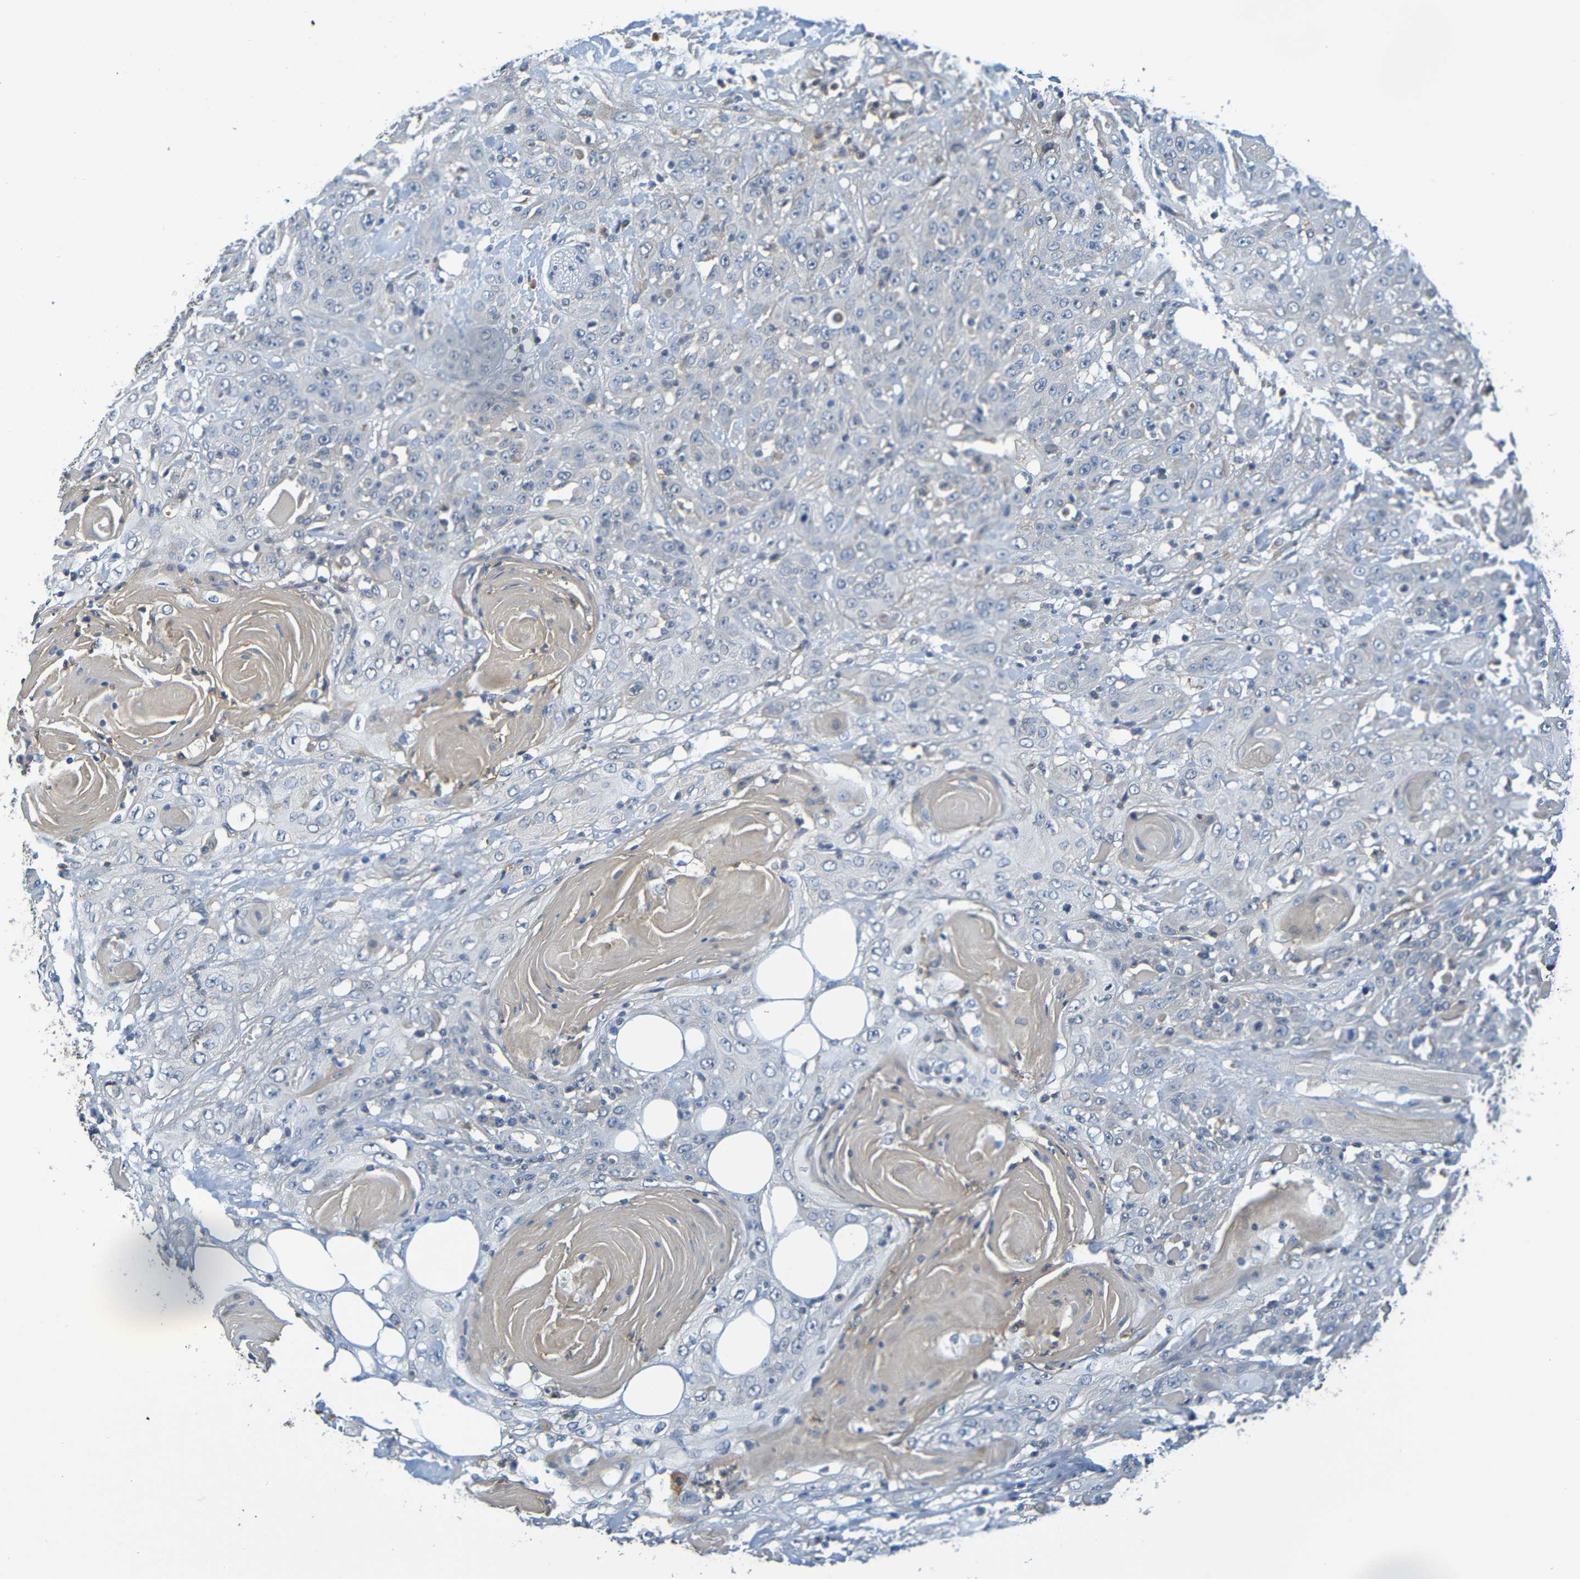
{"staining": {"intensity": "negative", "quantity": "none", "location": "none"}, "tissue": "head and neck cancer", "cell_type": "Tumor cells", "image_type": "cancer", "snomed": [{"axis": "morphology", "description": "Squamous cell carcinoma, NOS"}, {"axis": "topography", "description": "Head-Neck"}], "caption": "DAB immunohistochemical staining of human head and neck squamous cell carcinoma demonstrates no significant positivity in tumor cells.", "gene": "C1QA", "patient": {"sex": "female", "age": 84}}